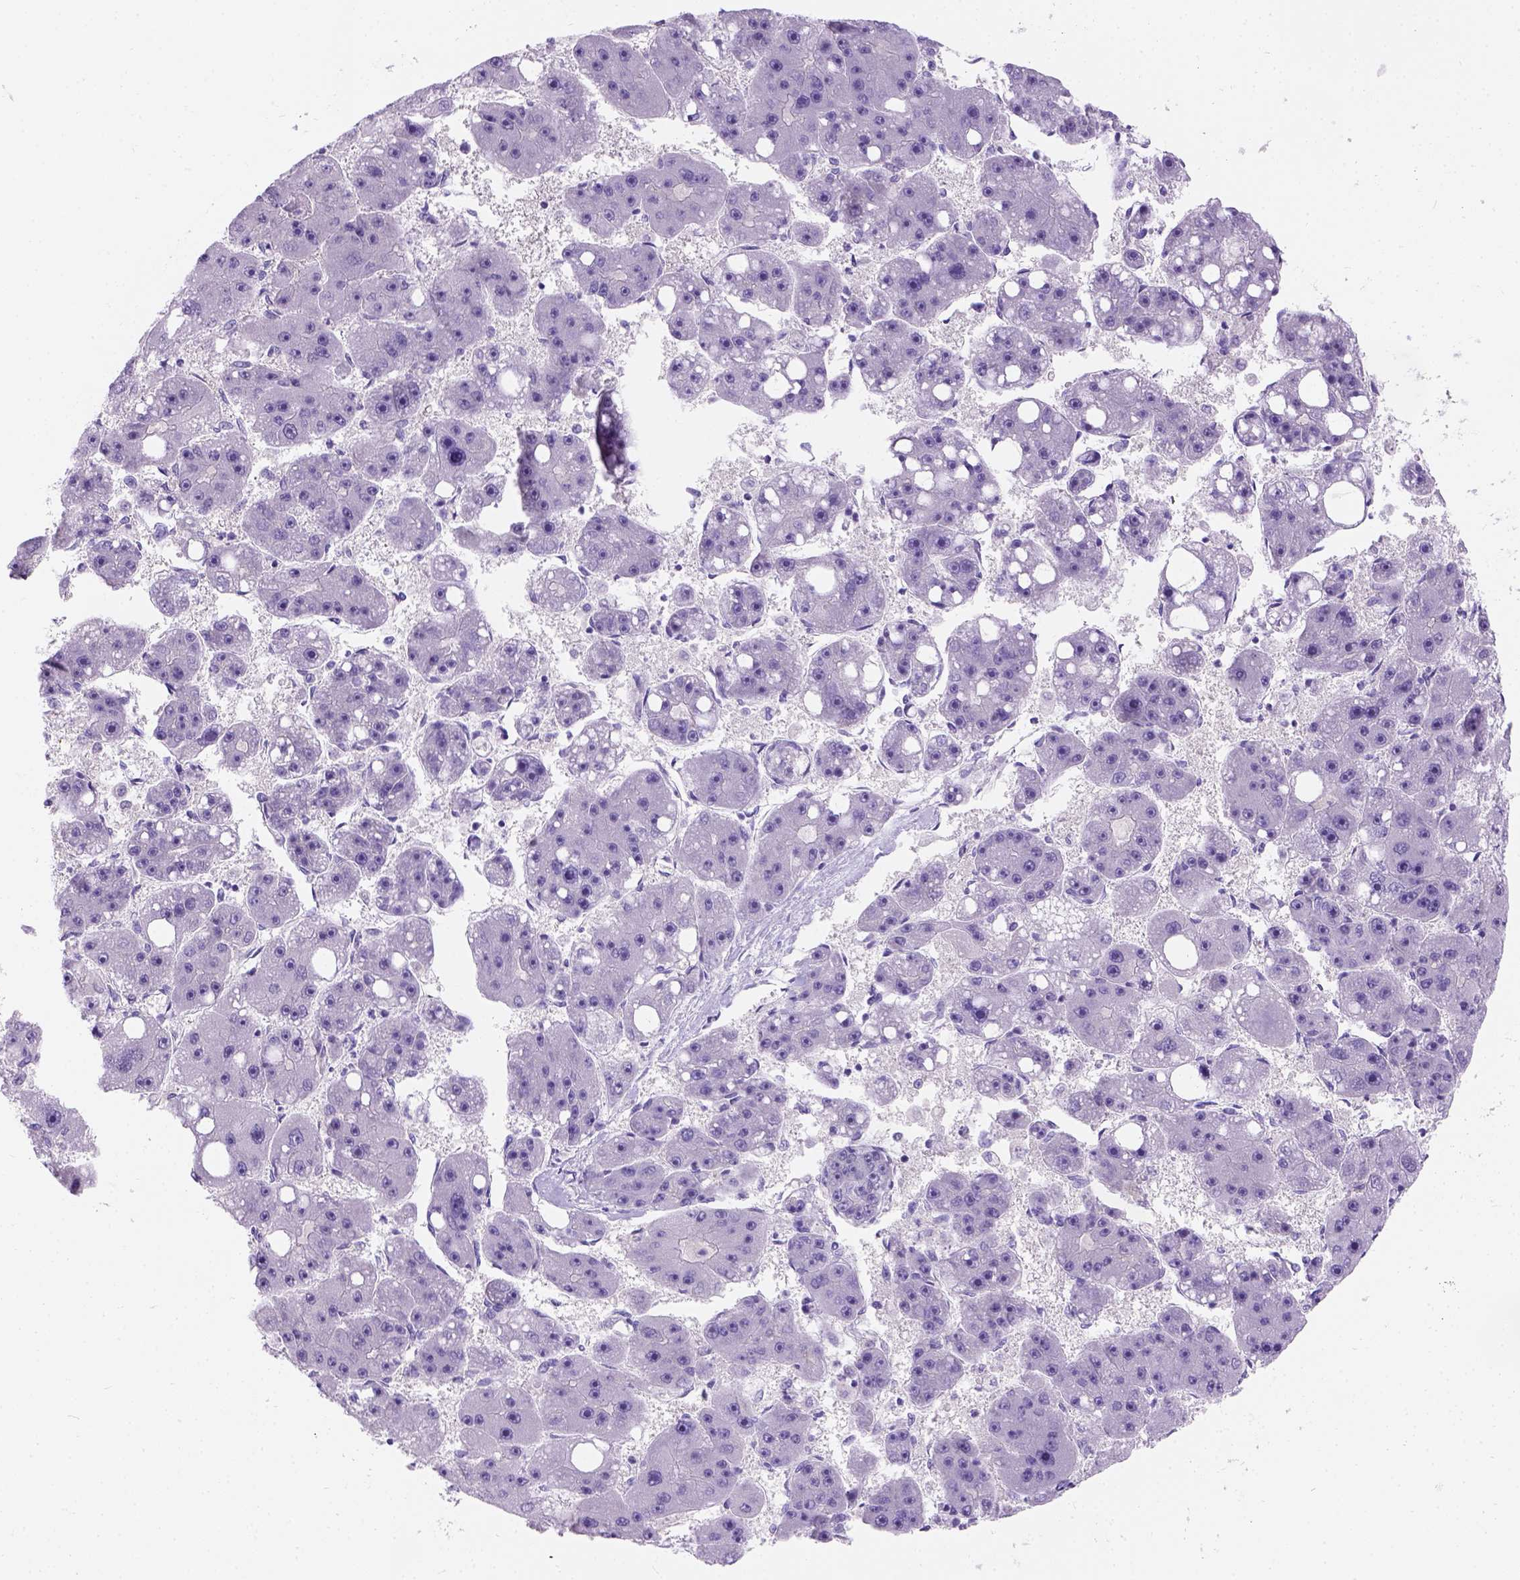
{"staining": {"intensity": "negative", "quantity": "none", "location": "none"}, "tissue": "liver cancer", "cell_type": "Tumor cells", "image_type": "cancer", "snomed": [{"axis": "morphology", "description": "Carcinoma, Hepatocellular, NOS"}, {"axis": "topography", "description": "Liver"}], "caption": "This is an immunohistochemistry histopathology image of liver cancer. There is no positivity in tumor cells.", "gene": "C20orf144", "patient": {"sex": "female", "age": 61}}